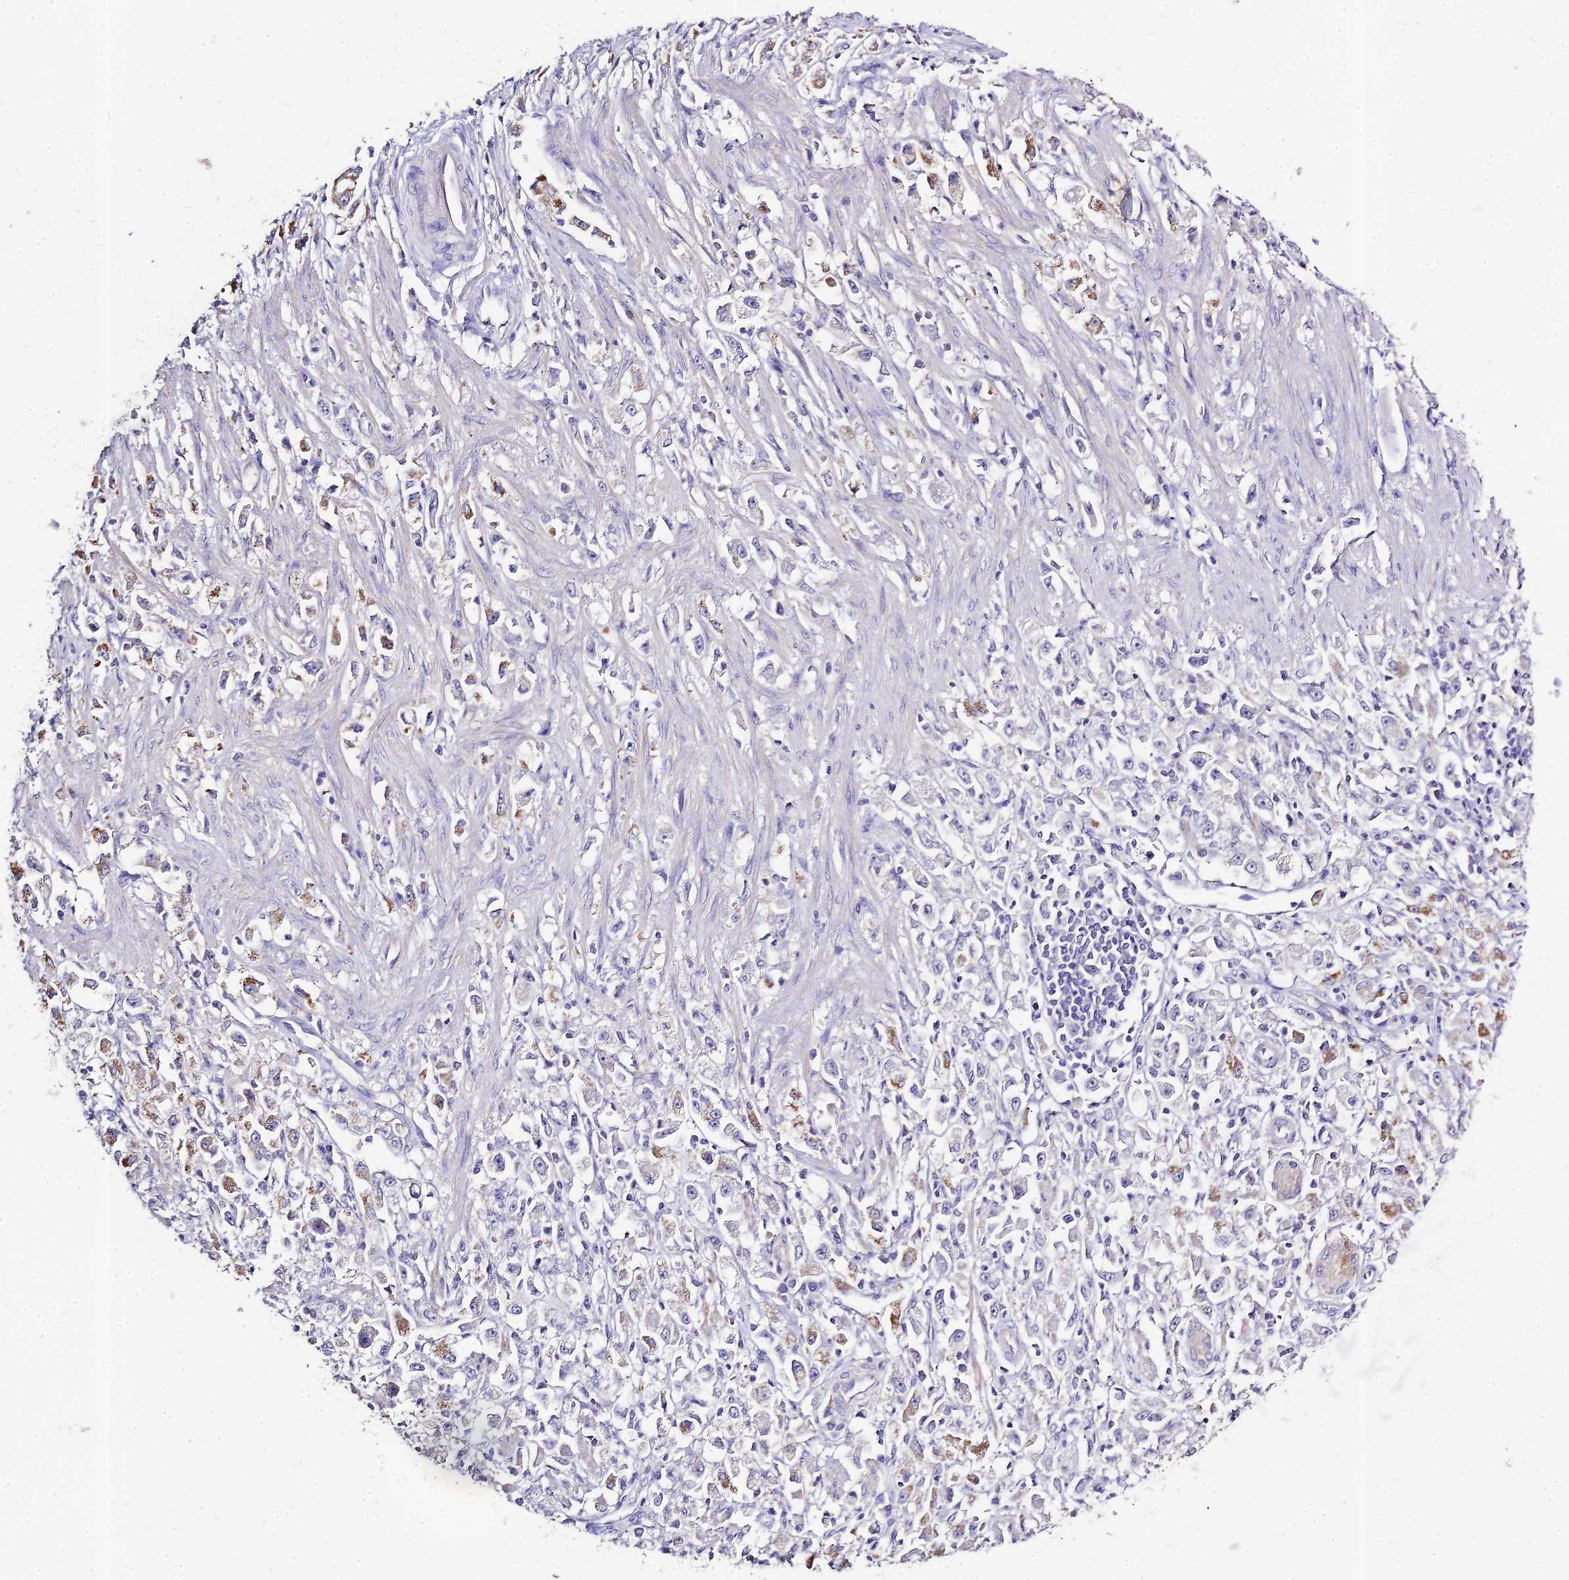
{"staining": {"intensity": "moderate", "quantity": "<25%", "location": "cytoplasmic/membranous"}, "tissue": "stomach cancer", "cell_type": "Tumor cells", "image_type": "cancer", "snomed": [{"axis": "morphology", "description": "Adenocarcinoma, NOS"}, {"axis": "topography", "description": "Stomach"}], "caption": "Stomach adenocarcinoma tissue shows moderate cytoplasmic/membranous staining in about <25% of tumor cells, visualized by immunohistochemistry.", "gene": "GLYAT", "patient": {"sex": "female", "age": 59}}